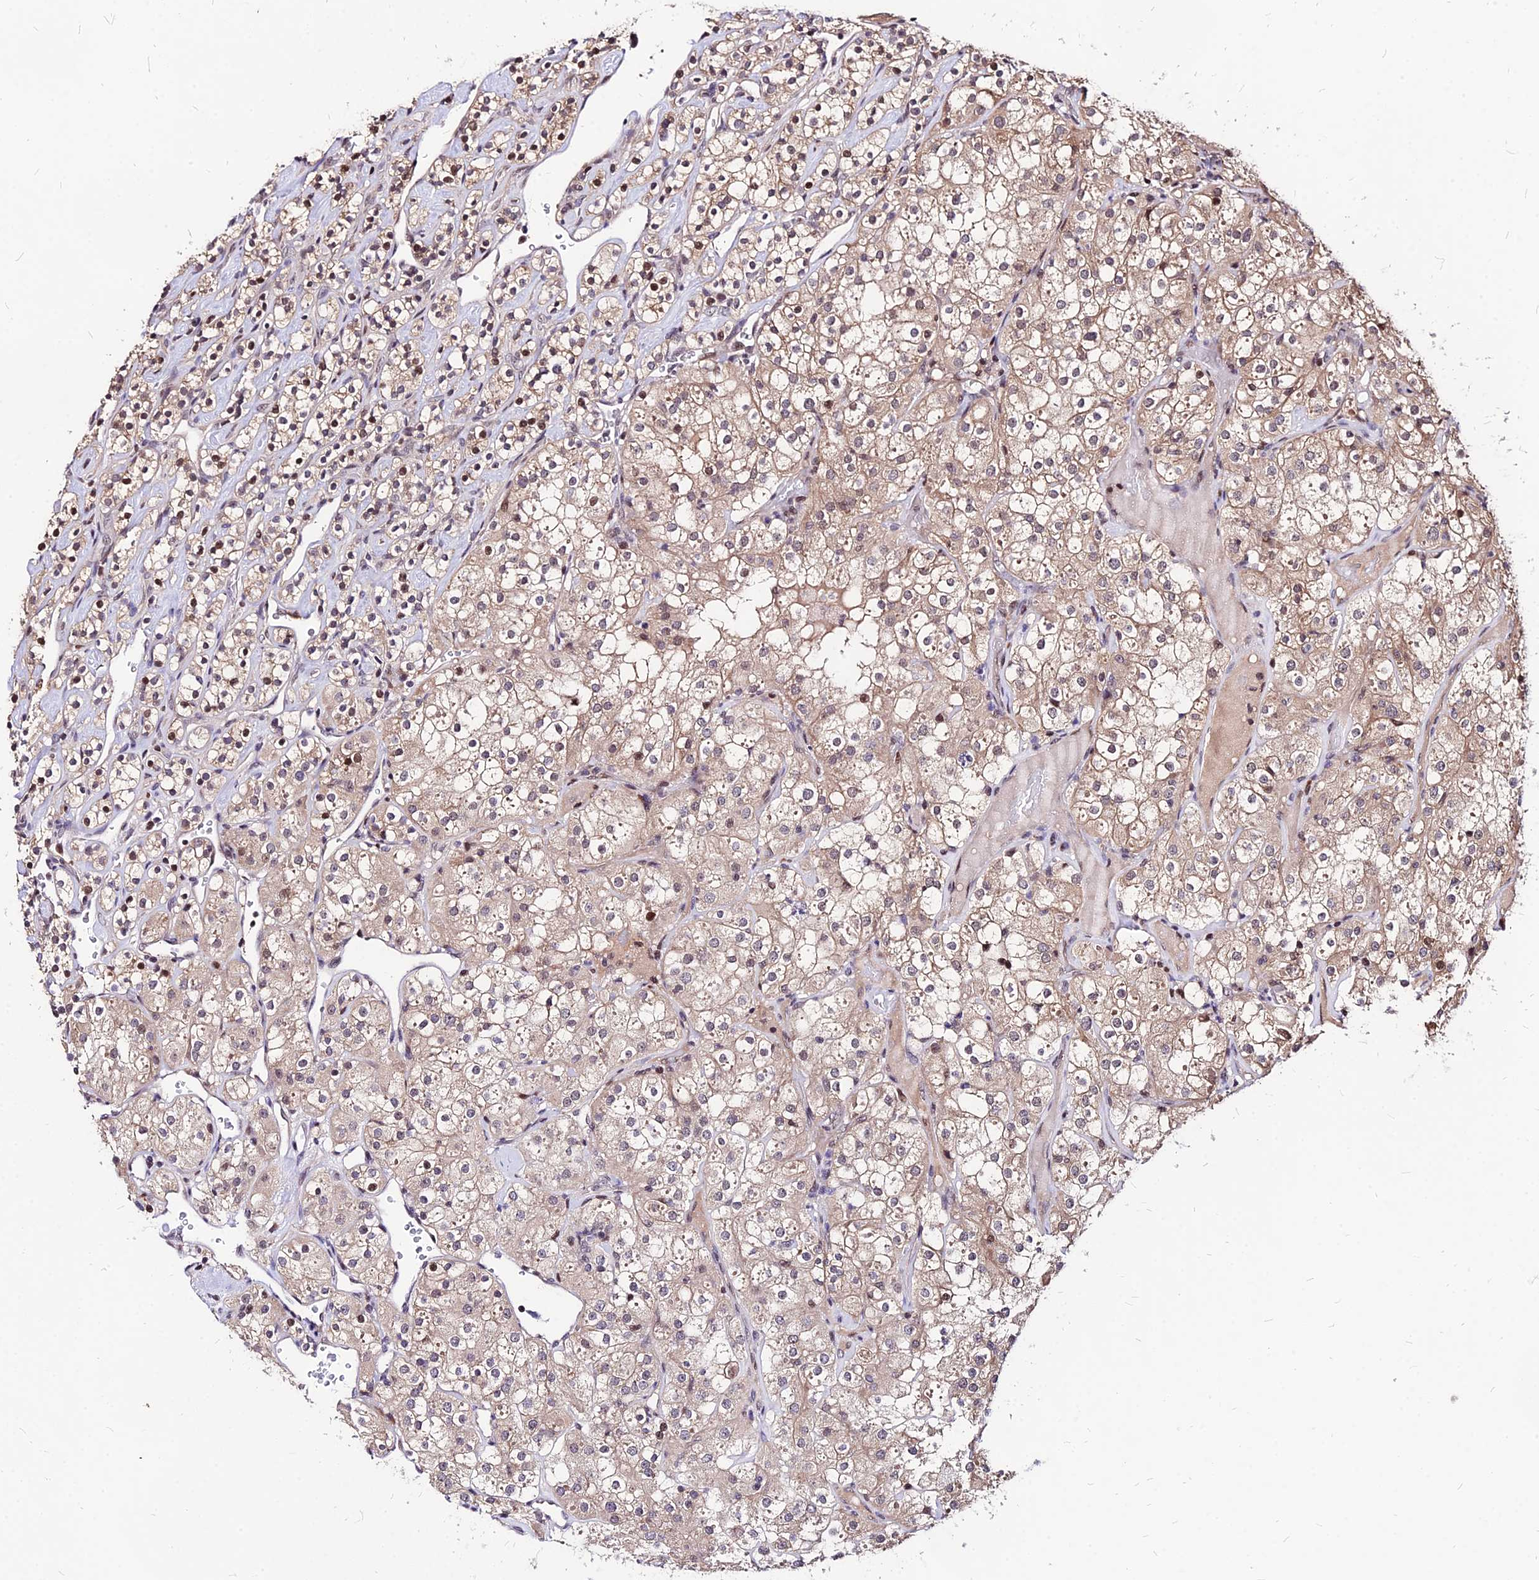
{"staining": {"intensity": "moderate", "quantity": ">75%", "location": "cytoplasmic/membranous,nuclear"}, "tissue": "renal cancer", "cell_type": "Tumor cells", "image_type": "cancer", "snomed": [{"axis": "morphology", "description": "Adenocarcinoma, NOS"}, {"axis": "topography", "description": "Kidney"}], "caption": "IHC staining of renal adenocarcinoma, which displays medium levels of moderate cytoplasmic/membranous and nuclear staining in approximately >75% of tumor cells indicating moderate cytoplasmic/membranous and nuclear protein positivity. The staining was performed using DAB (3,3'-diaminobenzidine) (brown) for protein detection and nuclei were counterstained in hematoxylin (blue).", "gene": "DDX55", "patient": {"sex": "male", "age": 77}}